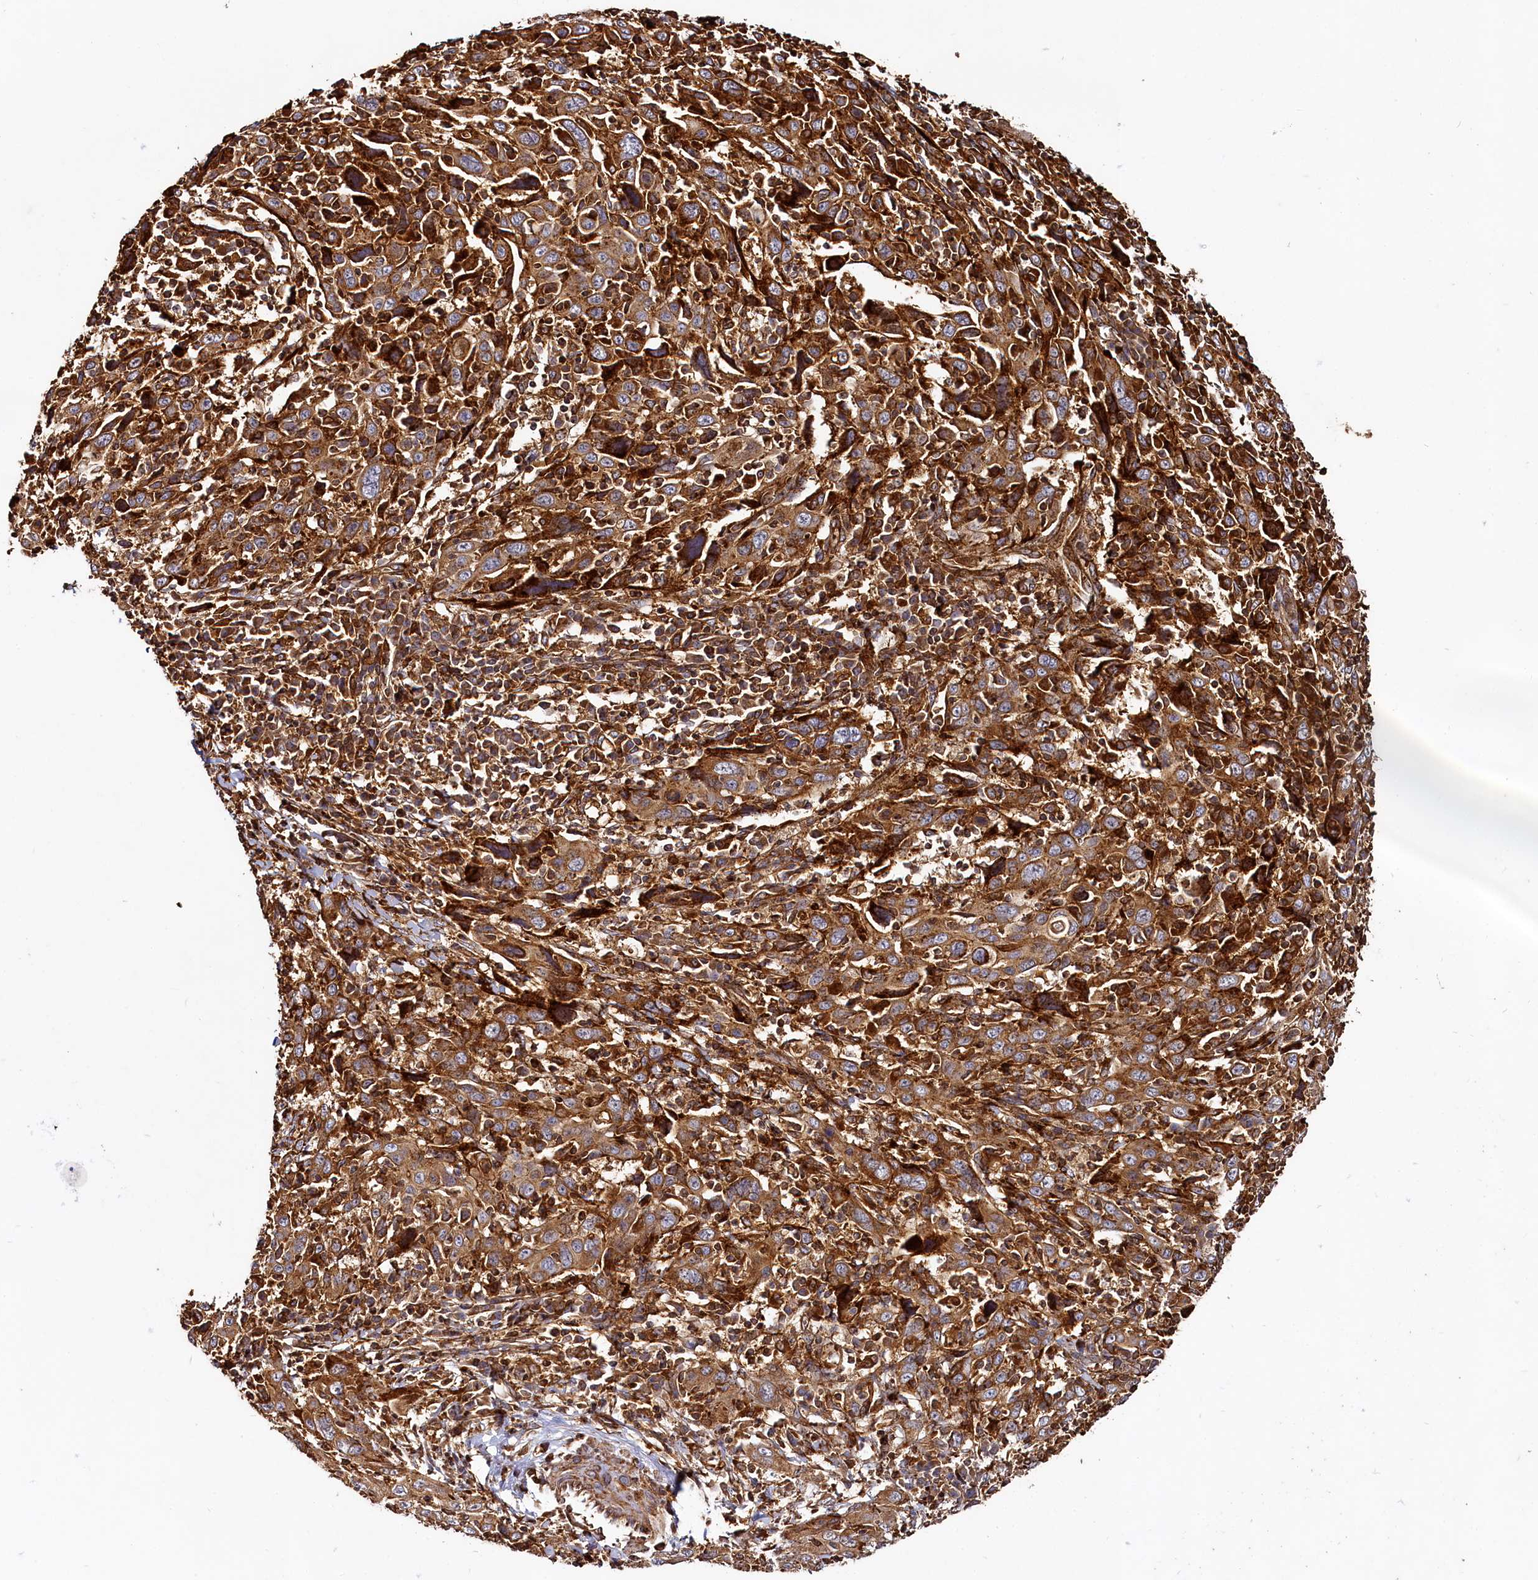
{"staining": {"intensity": "strong", "quantity": ">75%", "location": "cytoplasmic/membranous"}, "tissue": "cervical cancer", "cell_type": "Tumor cells", "image_type": "cancer", "snomed": [{"axis": "morphology", "description": "Squamous cell carcinoma, NOS"}, {"axis": "topography", "description": "Cervix"}], "caption": "Brown immunohistochemical staining in human cervical squamous cell carcinoma shows strong cytoplasmic/membranous expression in approximately >75% of tumor cells.", "gene": "WDR73", "patient": {"sex": "female", "age": 46}}